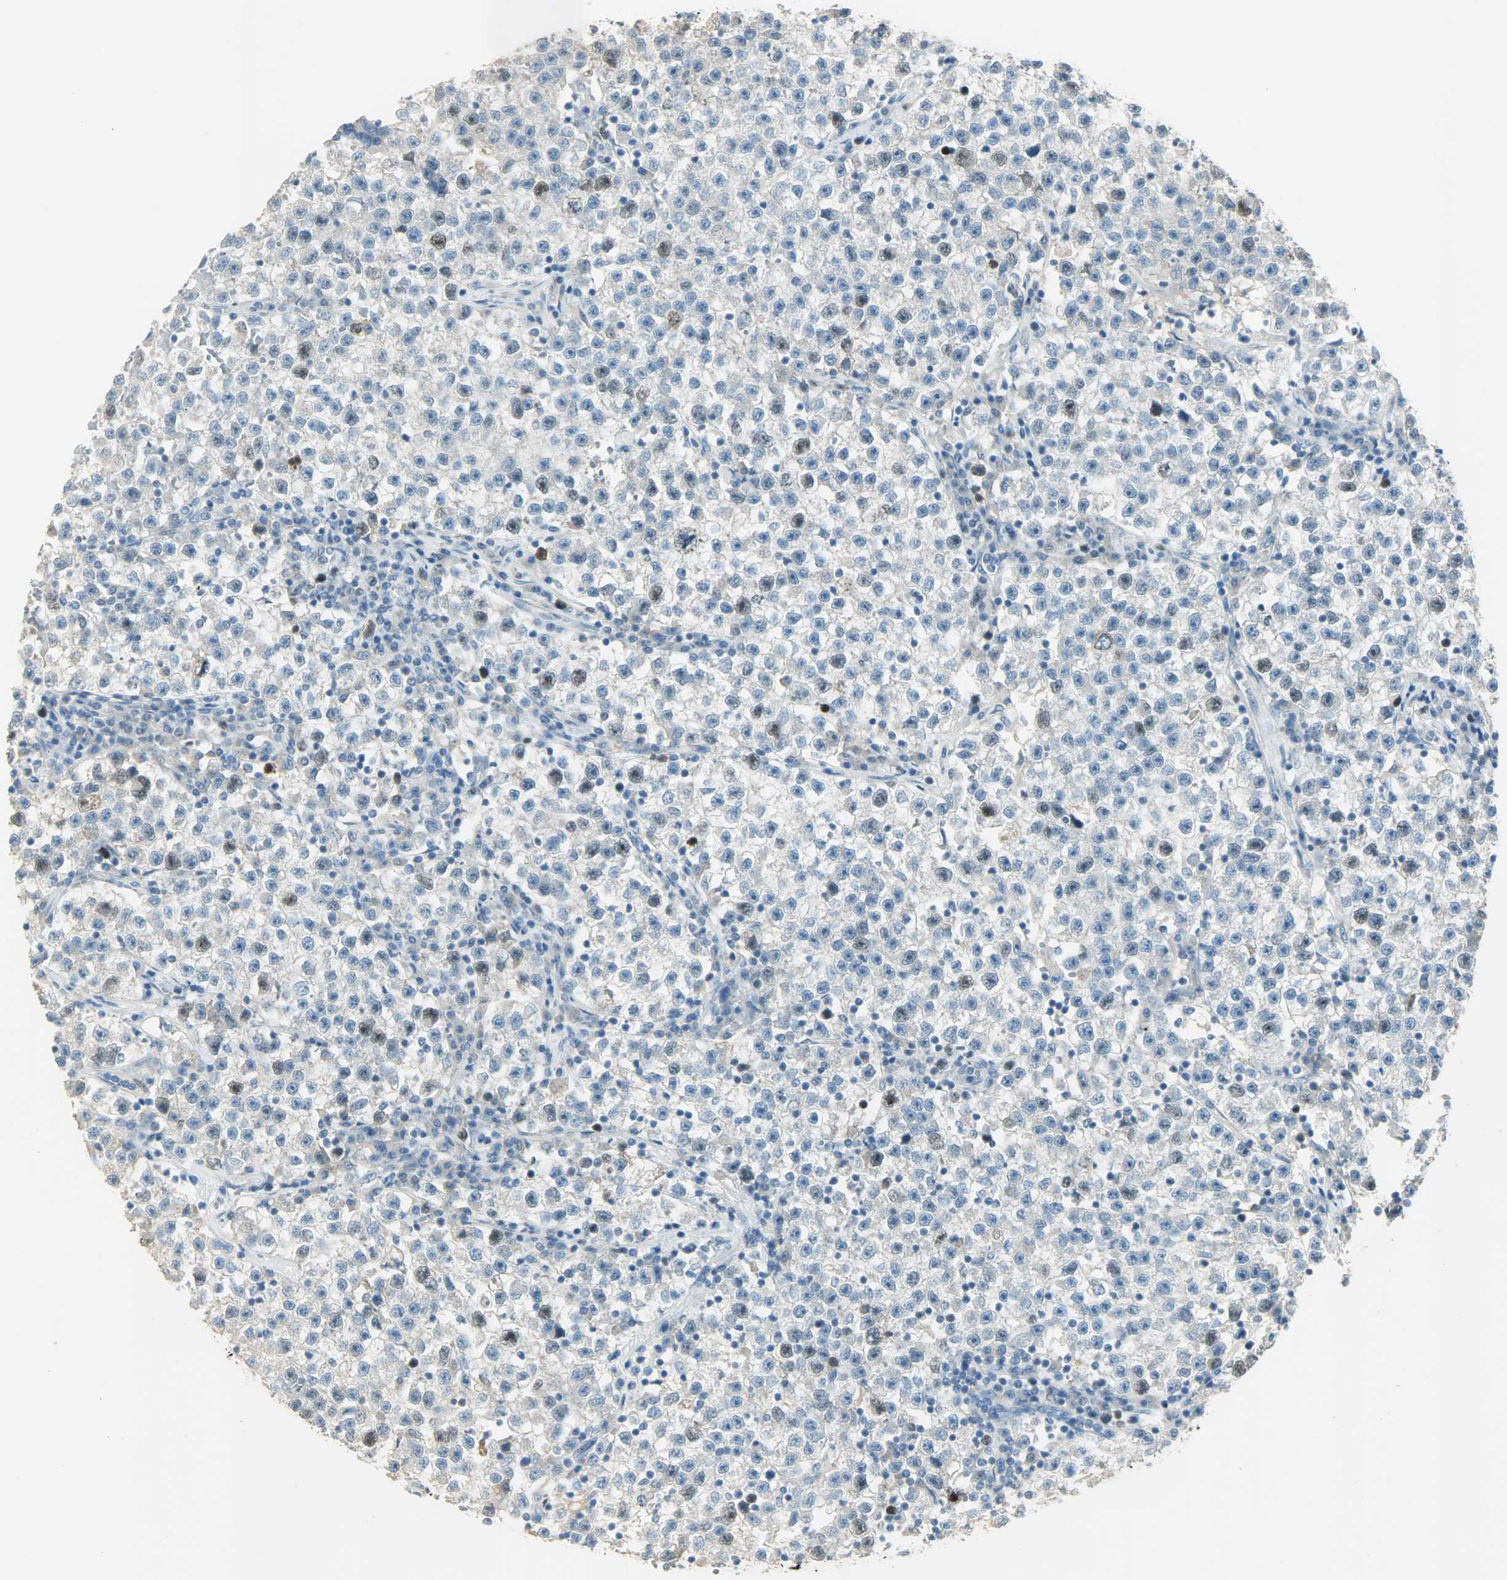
{"staining": {"intensity": "strong", "quantity": "<25%", "location": "cytoplasmic/membranous,nuclear"}, "tissue": "testis cancer", "cell_type": "Tumor cells", "image_type": "cancer", "snomed": [{"axis": "morphology", "description": "Seminoma, NOS"}, {"axis": "topography", "description": "Testis"}], "caption": "Seminoma (testis) tissue shows strong cytoplasmic/membranous and nuclear expression in approximately <25% of tumor cells", "gene": "TPX2", "patient": {"sex": "male", "age": 22}}